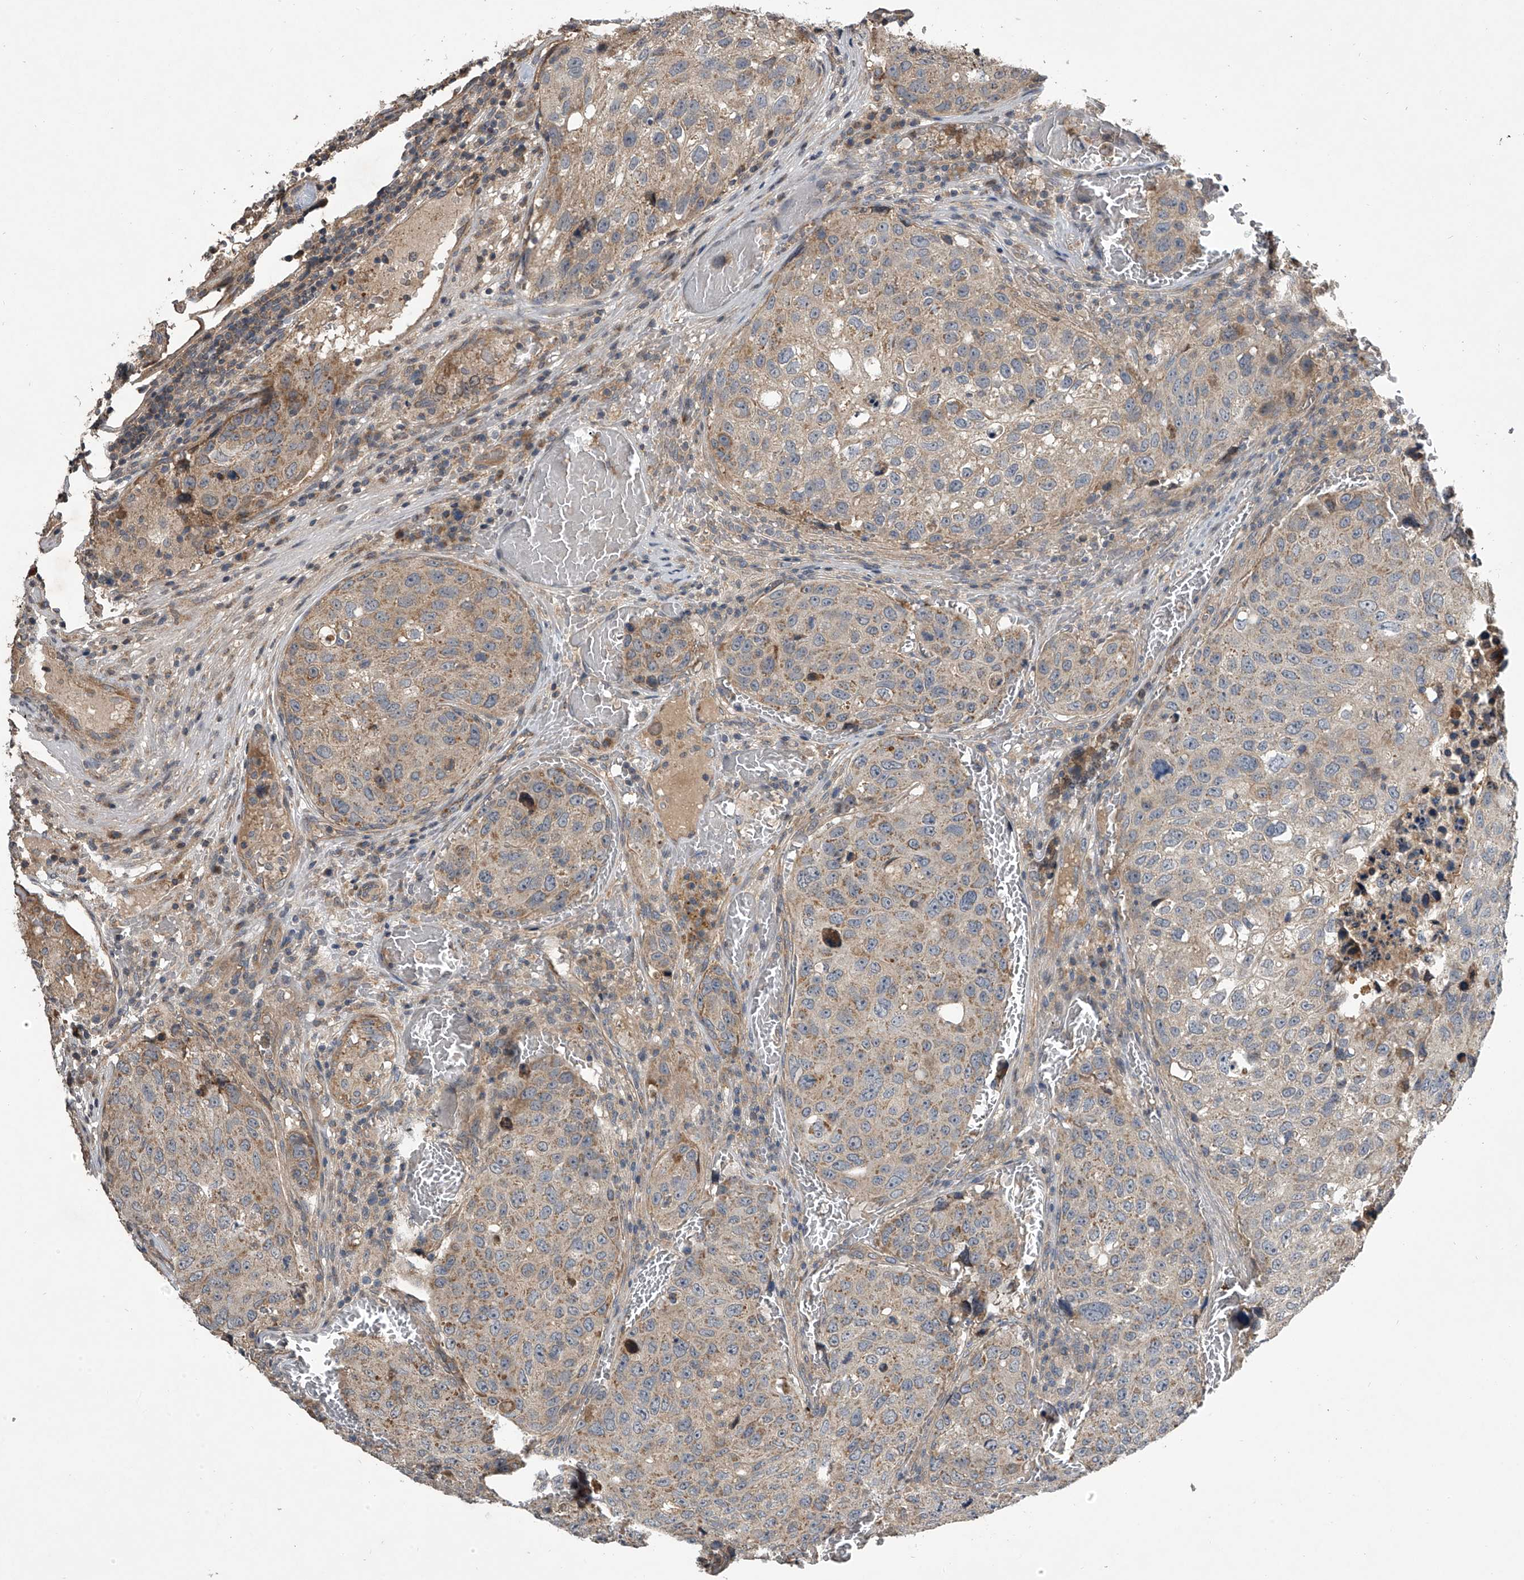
{"staining": {"intensity": "moderate", "quantity": "<25%", "location": "cytoplasmic/membranous"}, "tissue": "urothelial cancer", "cell_type": "Tumor cells", "image_type": "cancer", "snomed": [{"axis": "morphology", "description": "Urothelial carcinoma, High grade"}, {"axis": "topography", "description": "Lymph node"}, {"axis": "topography", "description": "Urinary bladder"}], "caption": "Immunohistochemistry (IHC) image of neoplastic tissue: human high-grade urothelial carcinoma stained using immunohistochemistry (IHC) shows low levels of moderate protein expression localized specifically in the cytoplasmic/membranous of tumor cells, appearing as a cytoplasmic/membranous brown color.", "gene": "NFS1", "patient": {"sex": "male", "age": 51}}